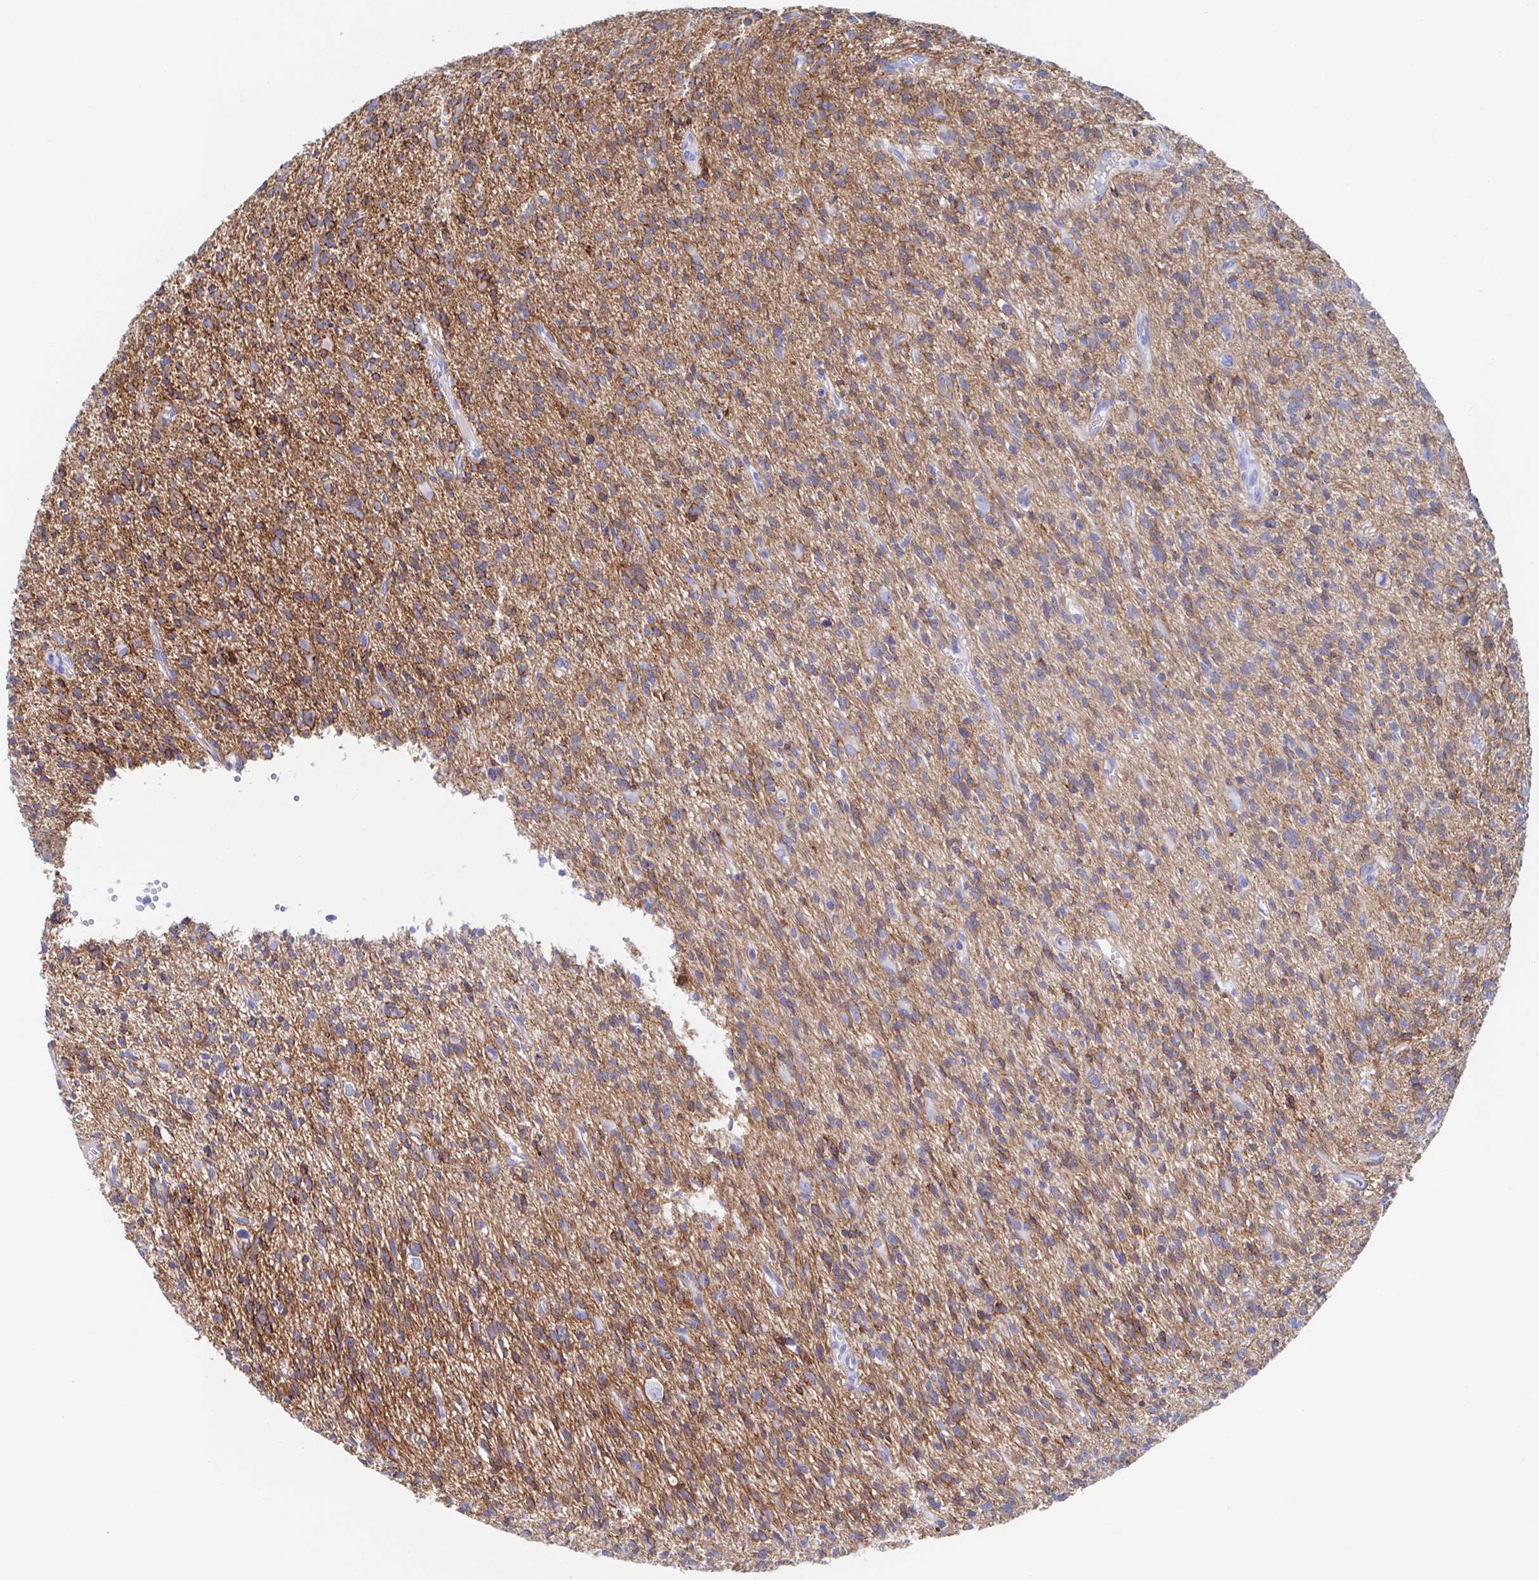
{"staining": {"intensity": "weak", "quantity": "<25%", "location": "cytoplasmic/membranous"}, "tissue": "glioma", "cell_type": "Tumor cells", "image_type": "cancer", "snomed": [{"axis": "morphology", "description": "Glioma, malignant, Low grade"}, {"axis": "topography", "description": "Brain"}], "caption": "IHC photomicrograph of human glioma stained for a protein (brown), which shows no positivity in tumor cells. (DAB (3,3'-diaminobenzidine) IHC with hematoxylin counter stain).", "gene": "CDH2", "patient": {"sex": "male", "age": 64}}